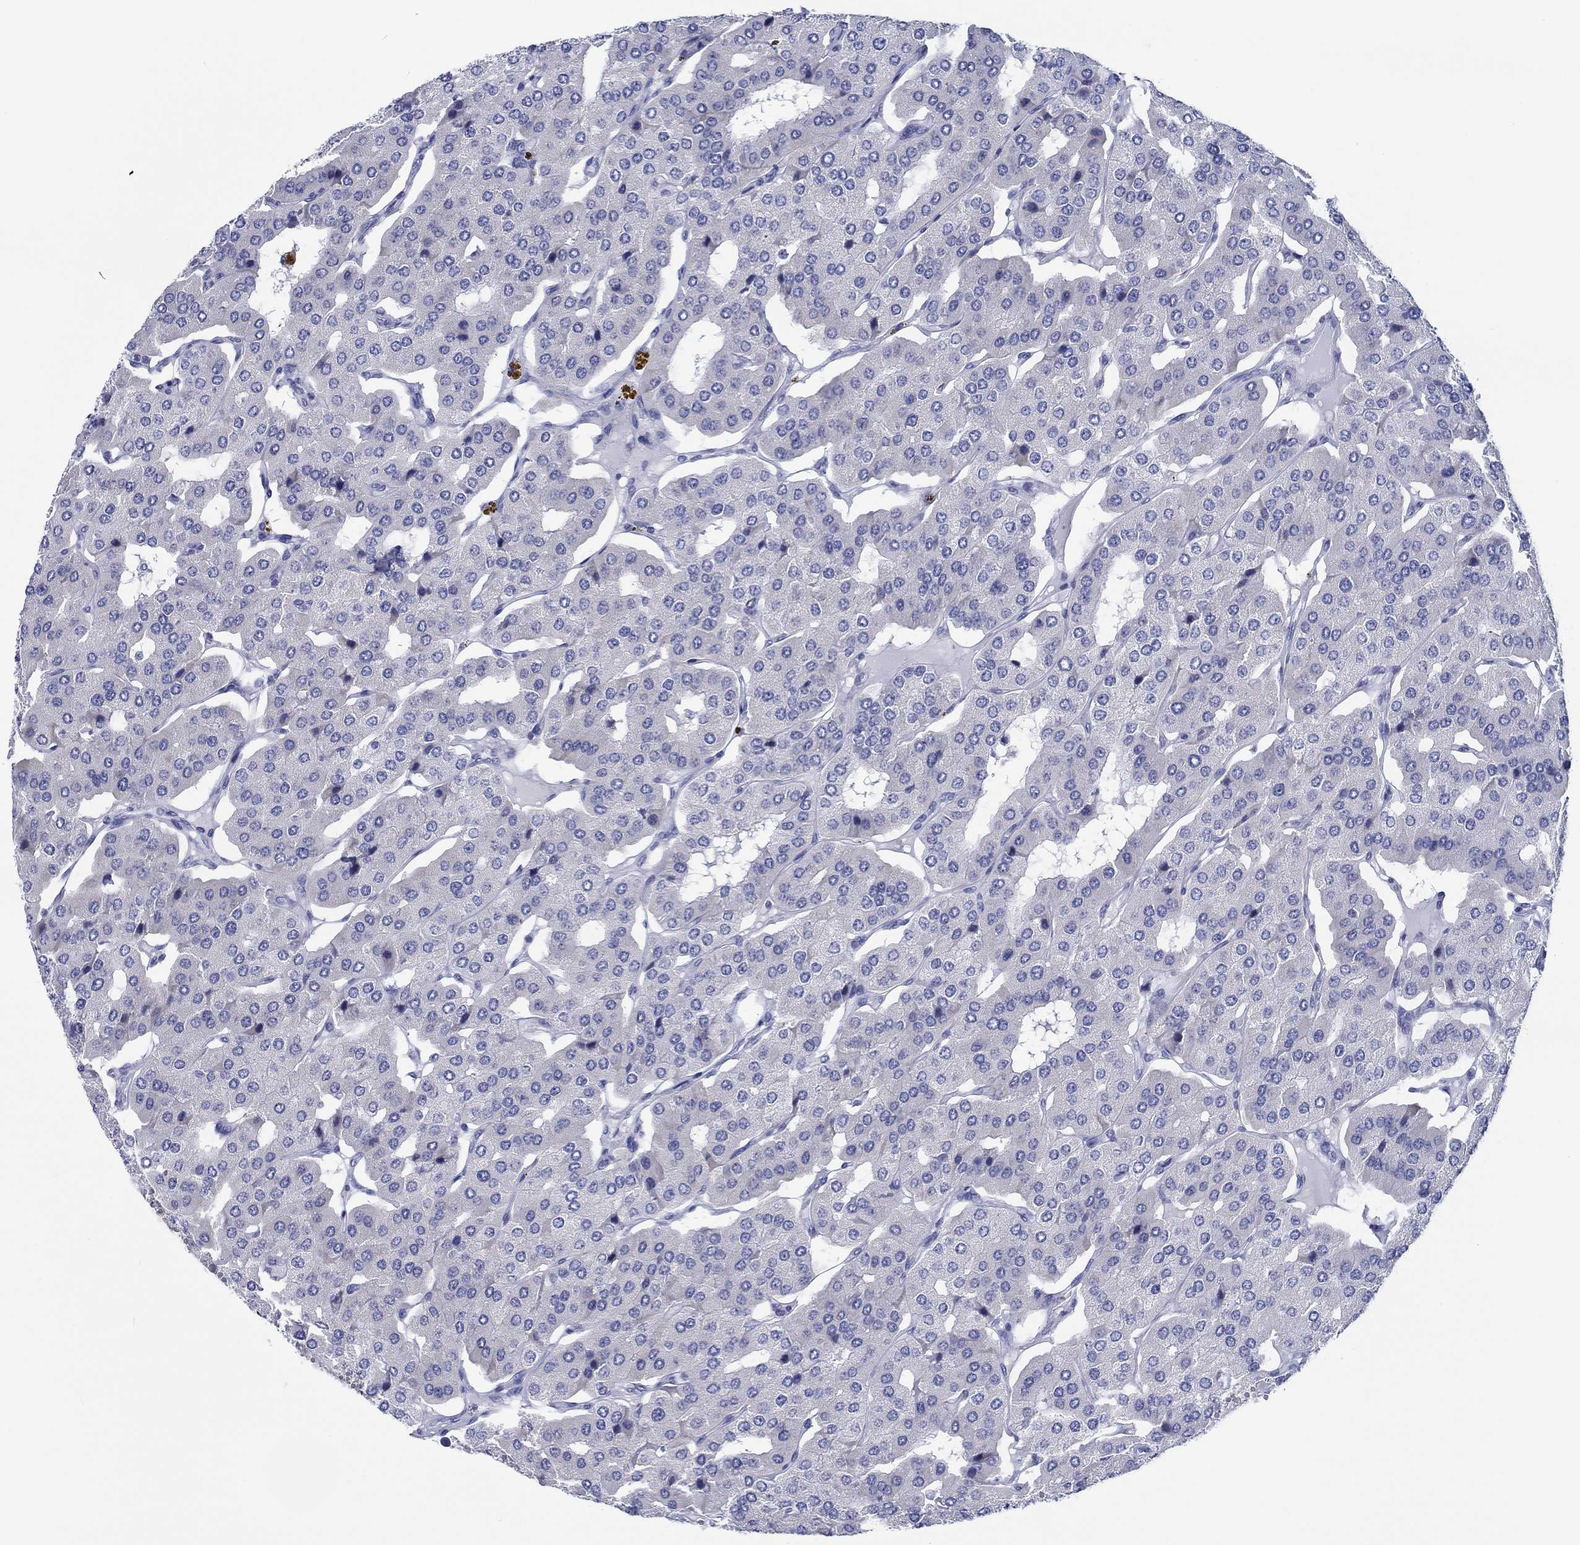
{"staining": {"intensity": "negative", "quantity": "none", "location": "none"}, "tissue": "parathyroid gland", "cell_type": "Glandular cells", "image_type": "normal", "snomed": [{"axis": "morphology", "description": "Normal tissue, NOS"}, {"axis": "morphology", "description": "Adenoma, NOS"}, {"axis": "topography", "description": "Parathyroid gland"}], "caption": "This is an immunohistochemistry micrograph of unremarkable parathyroid gland. There is no expression in glandular cells.", "gene": "H1", "patient": {"sex": "female", "age": 86}}